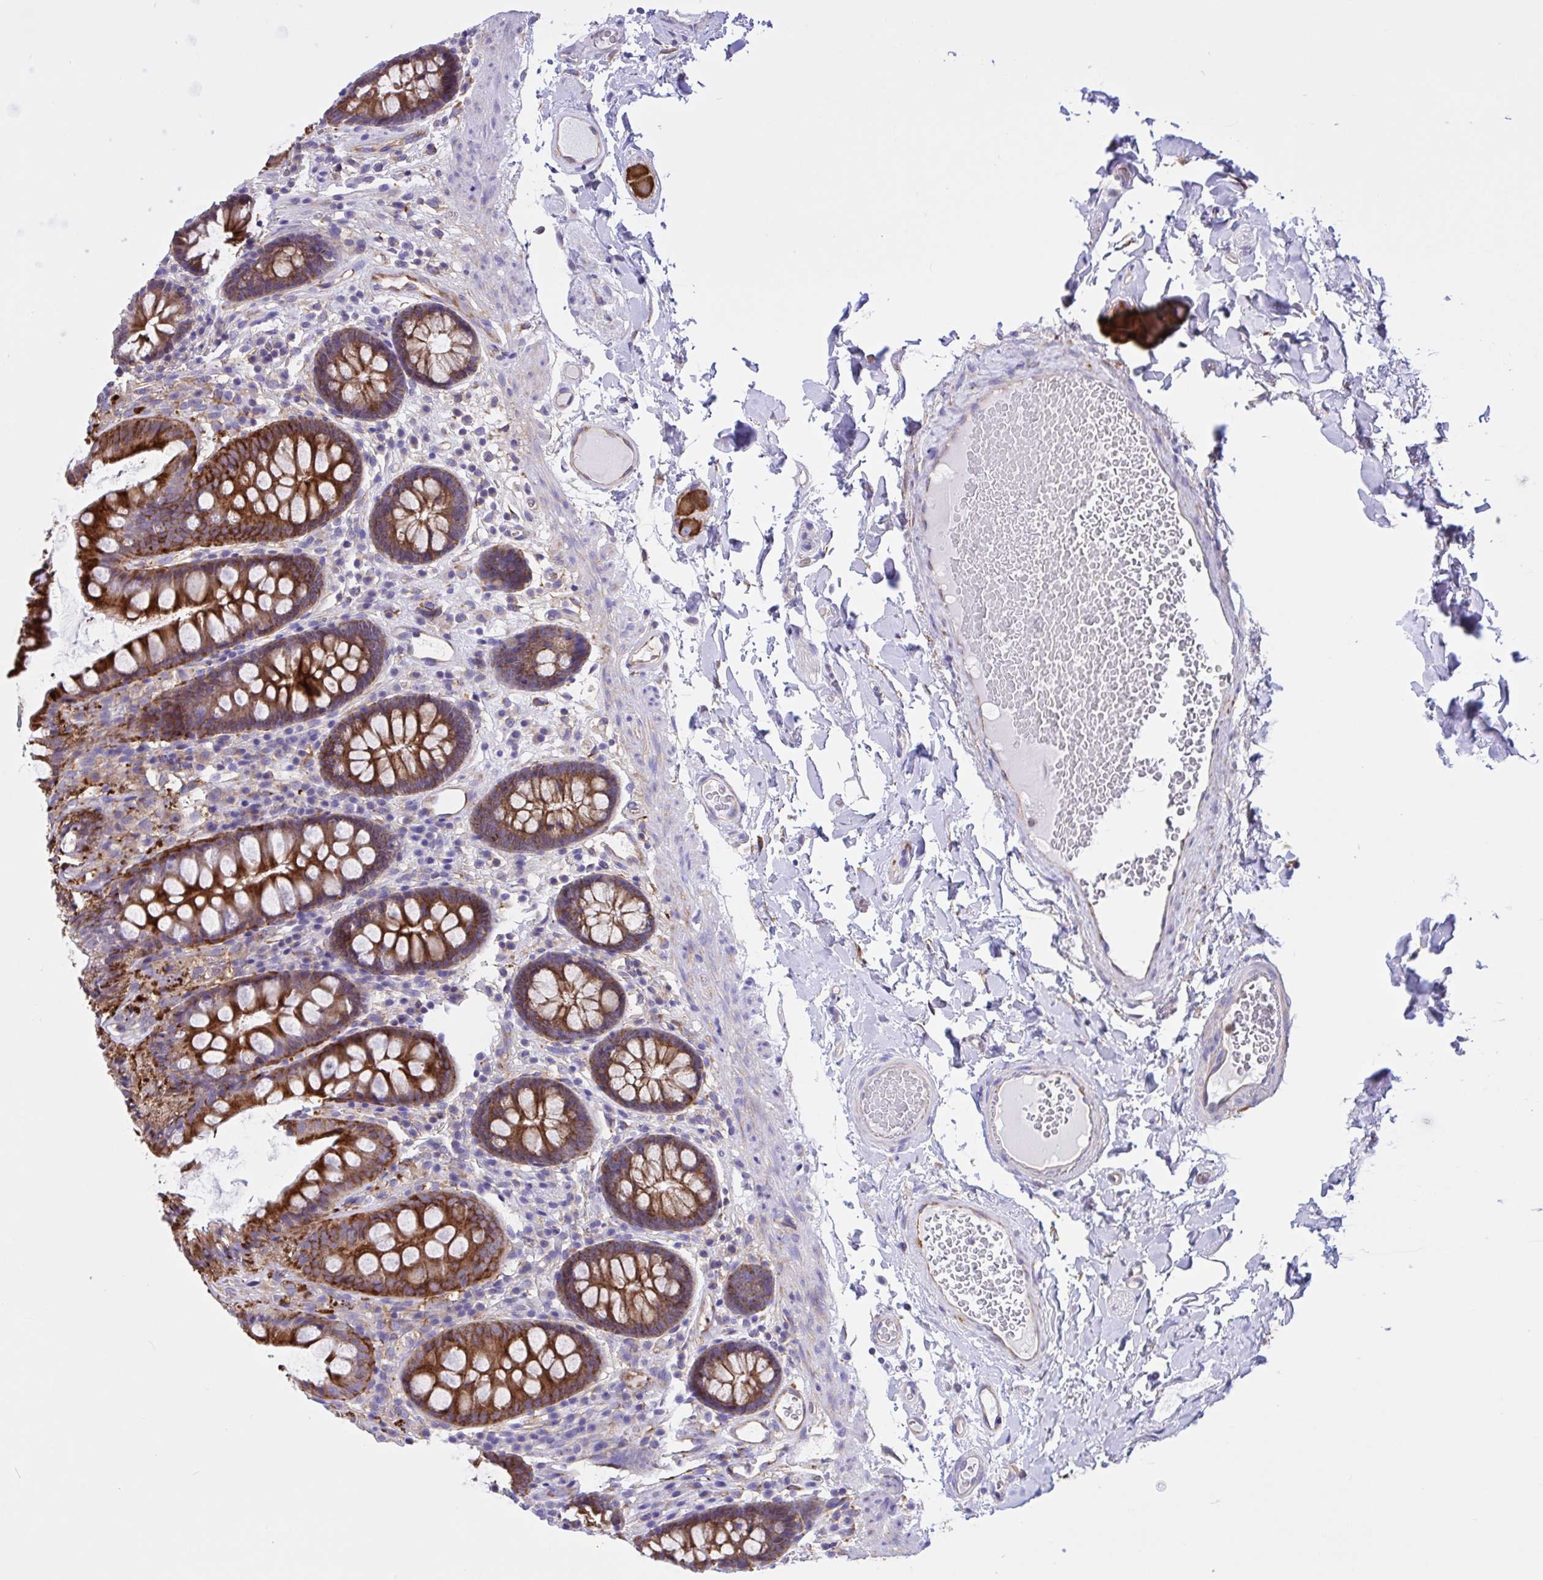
{"staining": {"intensity": "weak", "quantity": ">75%", "location": "cytoplasmic/membranous"}, "tissue": "colon", "cell_type": "Endothelial cells", "image_type": "normal", "snomed": [{"axis": "morphology", "description": "Normal tissue, NOS"}, {"axis": "topography", "description": "Colon"}], "caption": "A high-resolution histopathology image shows IHC staining of unremarkable colon, which reveals weak cytoplasmic/membranous expression in approximately >75% of endothelial cells.", "gene": "OR51M1", "patient": {"sex": "male", "age": 84}}